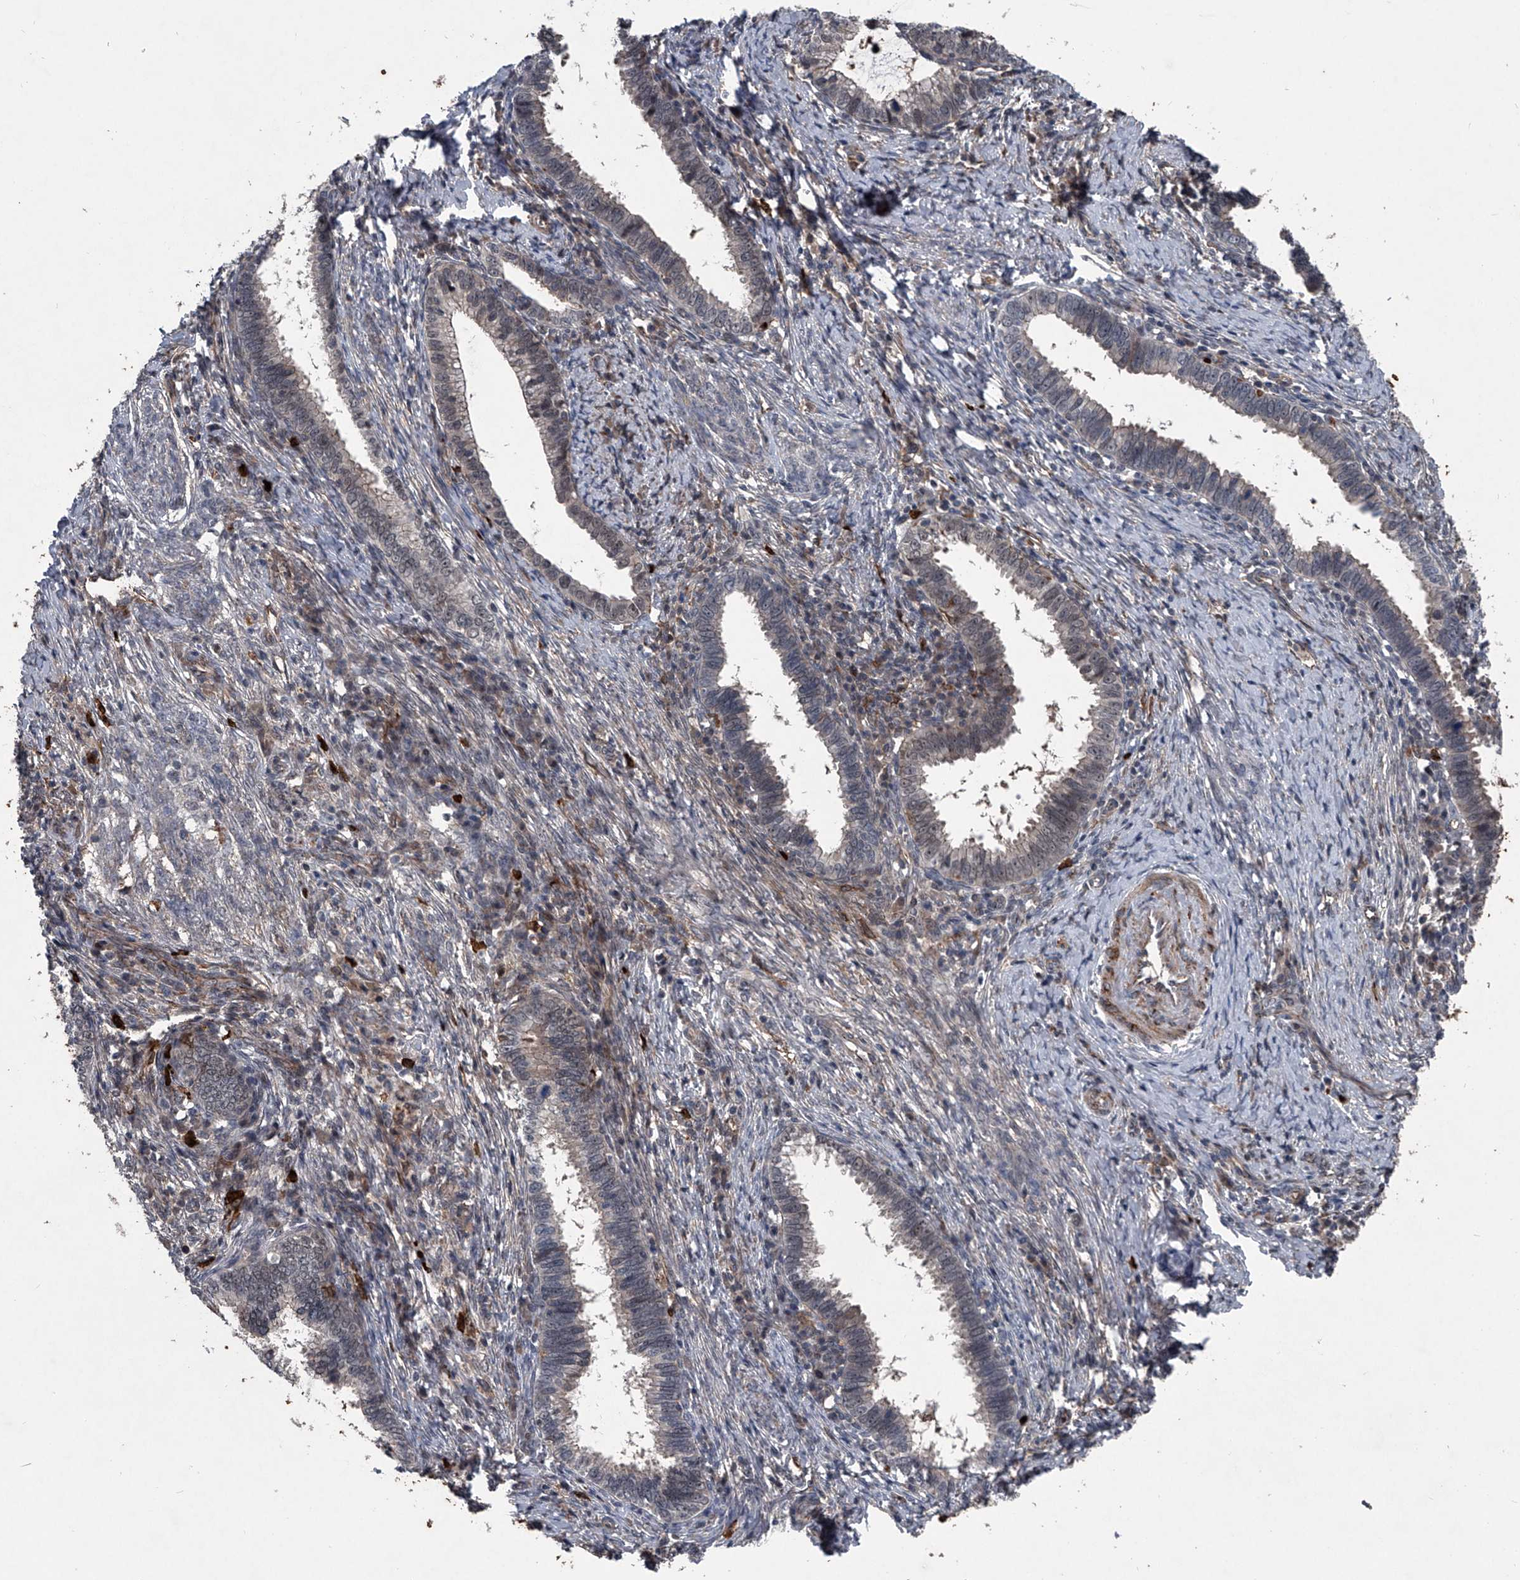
{"staining": {"intensity": "weak", "quantity": "<25%", "location": "nuclear"}, "tissue": "cervical cancer", "cell_type": "Tumor cells", "image_type": "cancer", "snomed": [{"axis": "morphology", "description": "Adenocarcinoma, NOS"}, {"axis": "topography", "description": "Cervix"}], "caption": "Cervical cancer was stained to show a protein in brown. There is no significant positivity in tumor cells.", "gene": "MAPKAP1", "patient": {"sex": "female", "age": 36}}